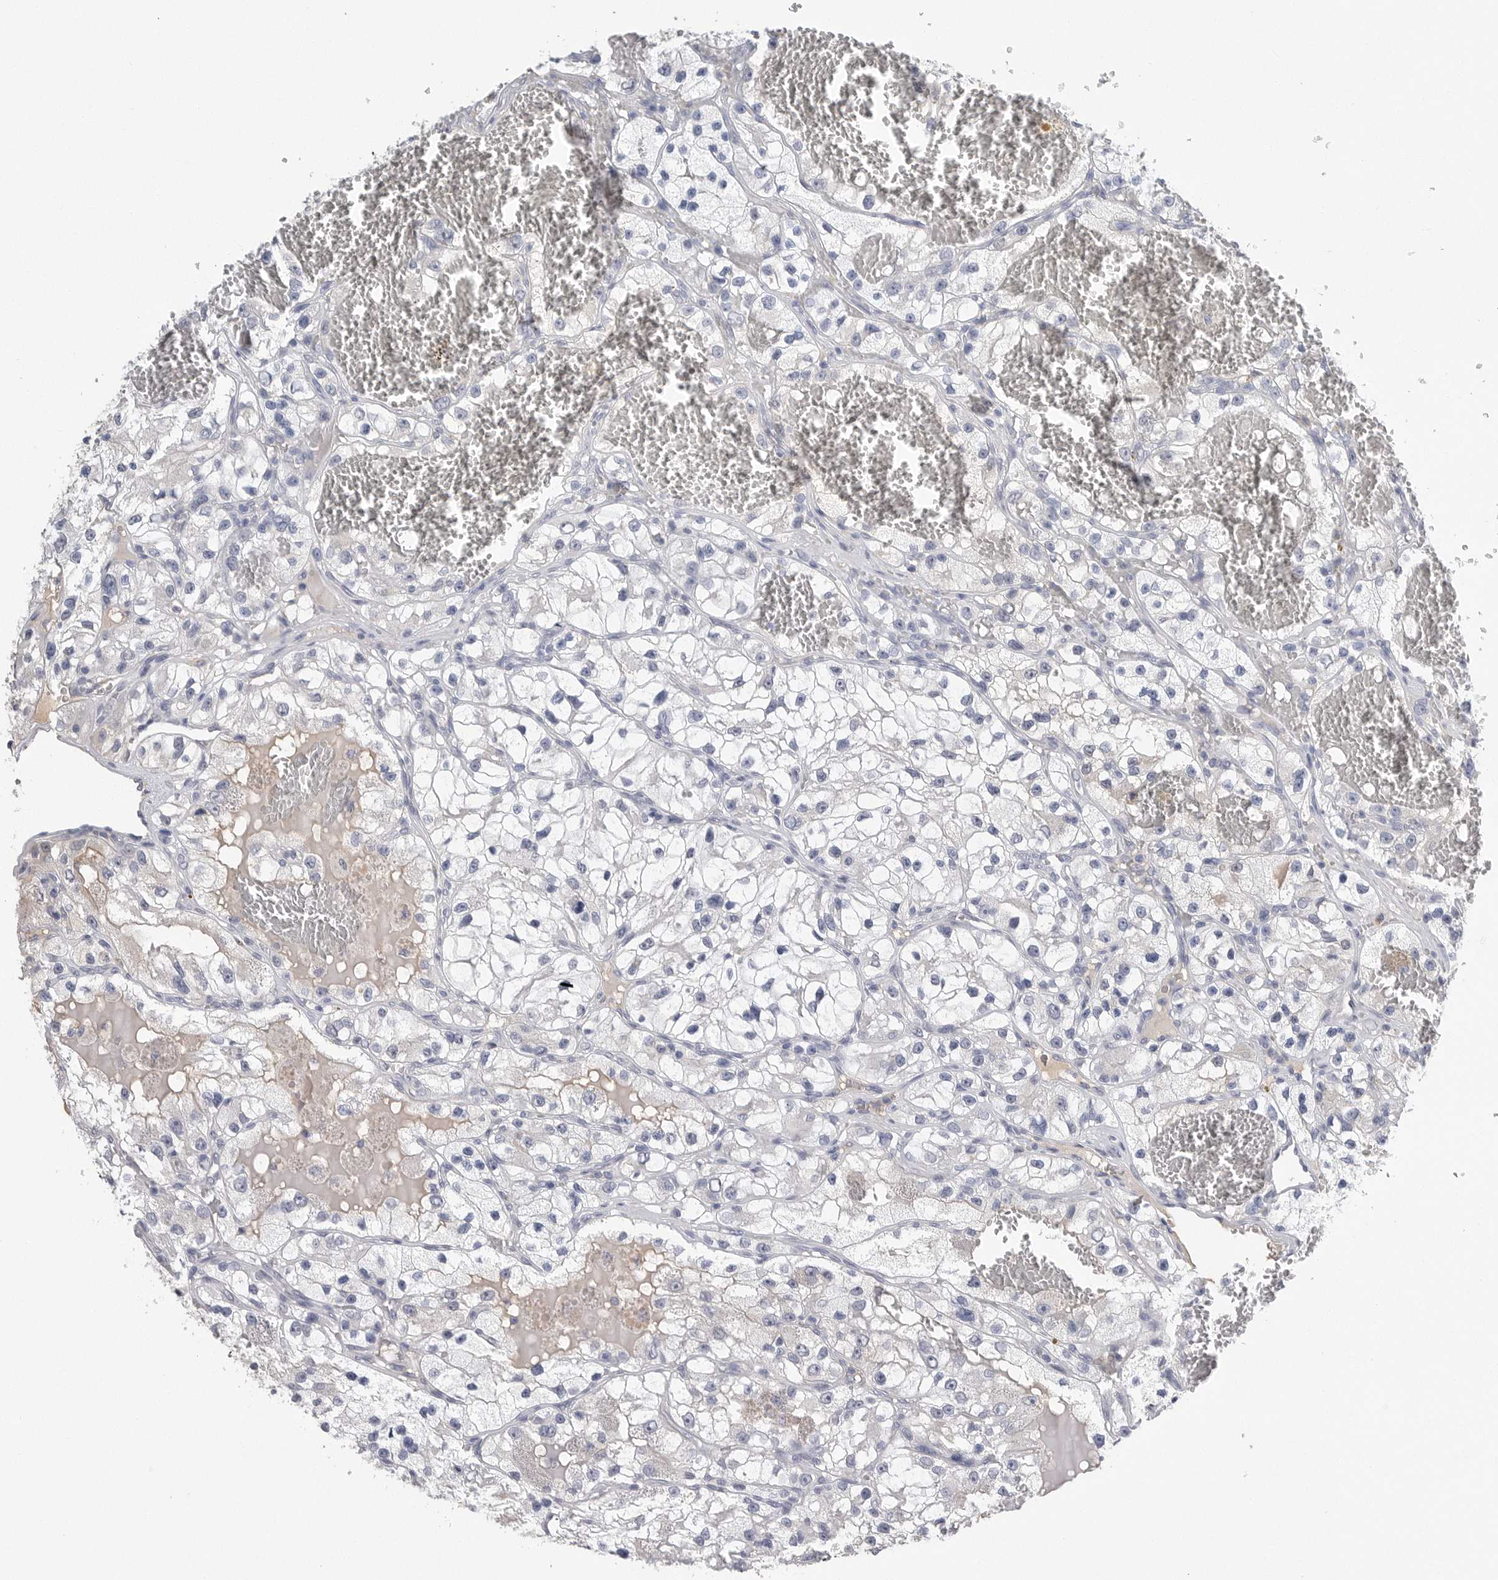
{"staining": {"intensity": "negative", "quantity": "none", "location": "none"}, "tissue": "renal cancer", "cell_type": "Tumor cells", "image_type": "cancer", "snomed": [{"axis": "morphology", "description": "Adenocarcinoma, NOS"}, {"axis": "topography", "description": "Kidney"}], "caption": "Renal cancer (adenocarcinoma) was stained to show a protein in brown. There is no significant staining in tumor cells. (DAB IHC with hematoxylin counter stain).", "gene": "FABP6", "patient": {"sex": "female", "age": 57}}